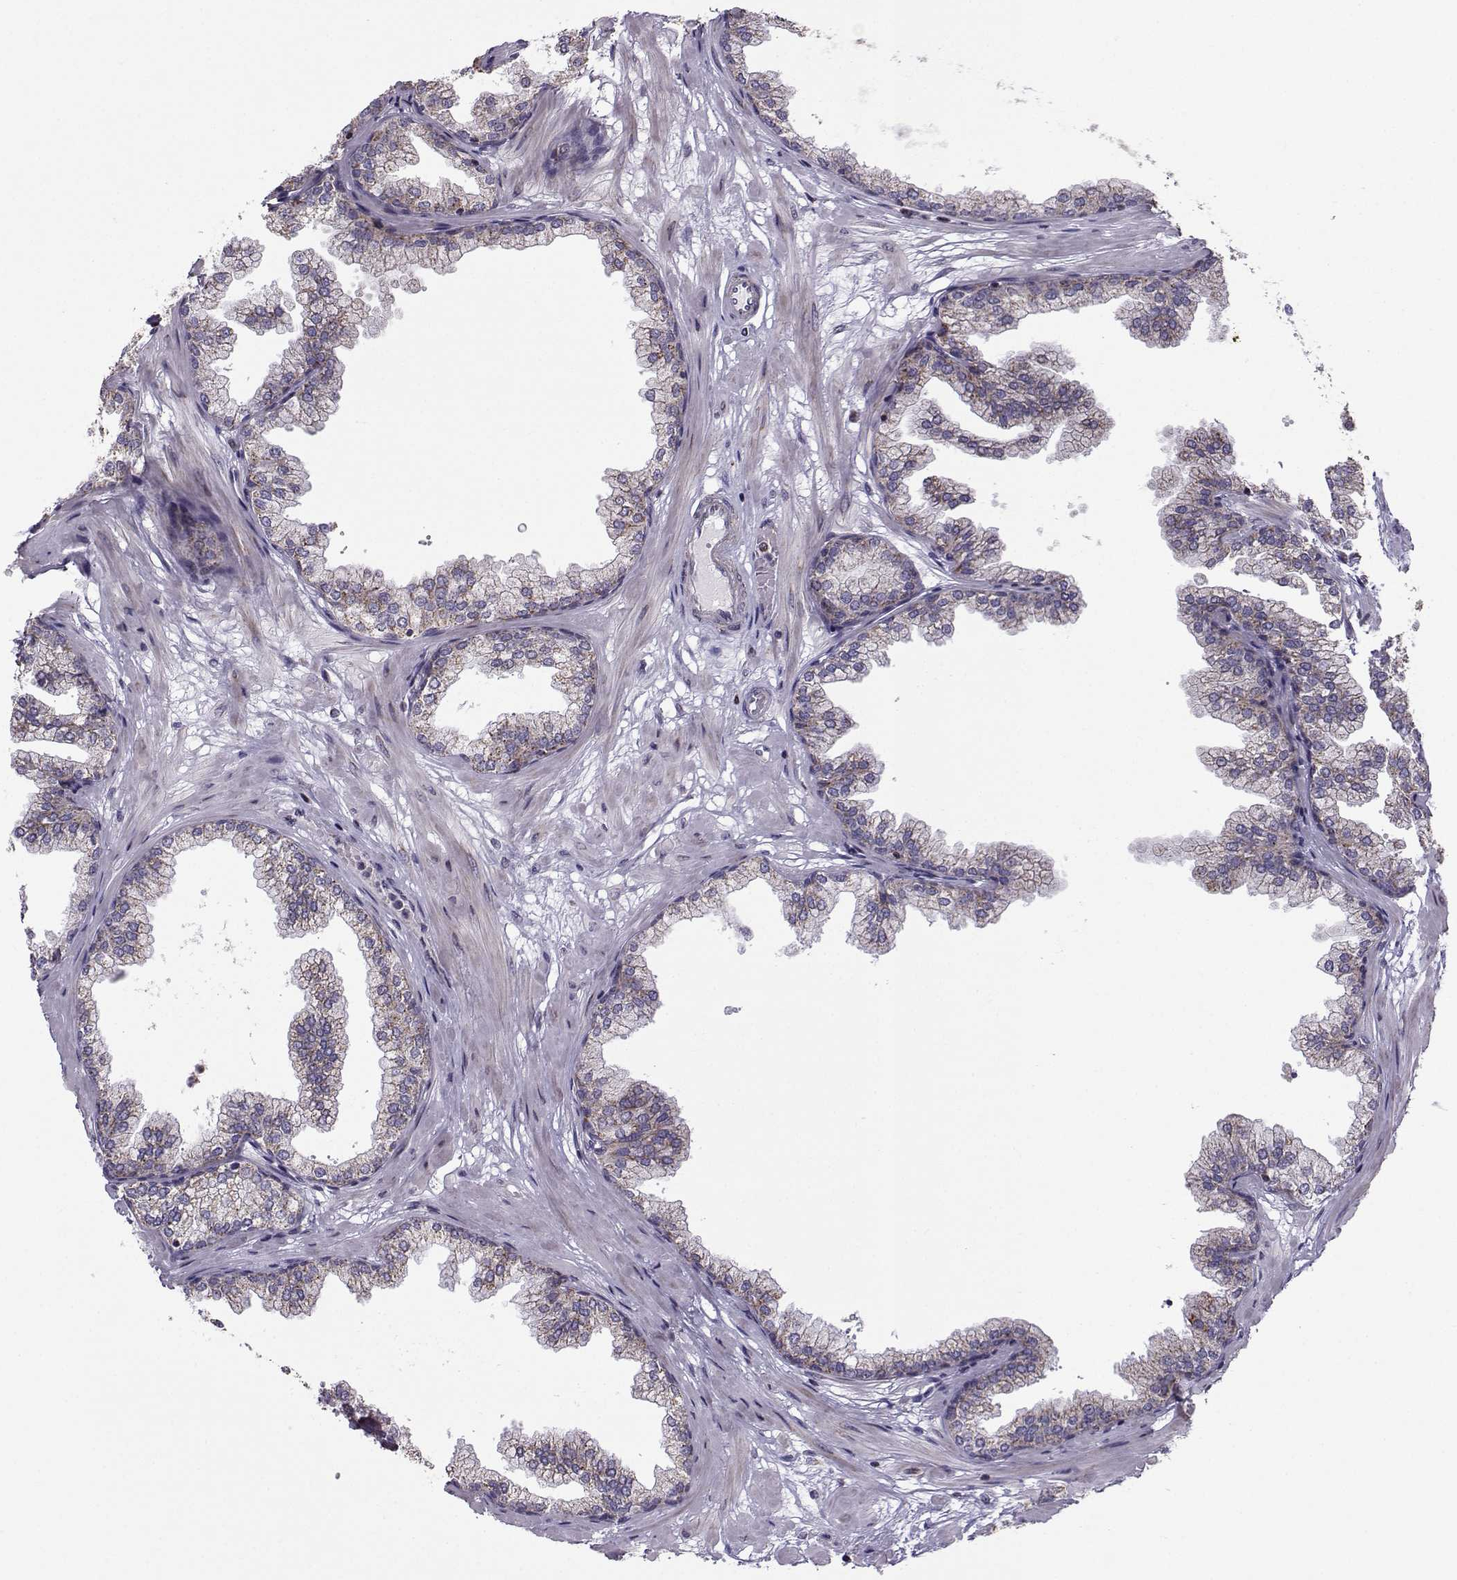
{"staining": {"intensity": "moderate", "quantity": "<25%", "location": "cytoplasmic/membranous"}, "tissue": "prostate", "cell_type": "Glandular cells", "image_type": "normal", "snomed": [{"axis": "morphology", "description": "Normal tissue, NOS"}, {"axis": "topography", "description": "Prostate"}], "caption": "Glandular cells demonstrate moderate cytoplasmic/membranous positivity in about <25% of cells in normal prostate.", "gene": "NECAB3", "patient": {"sex": "male", "age": 37}}